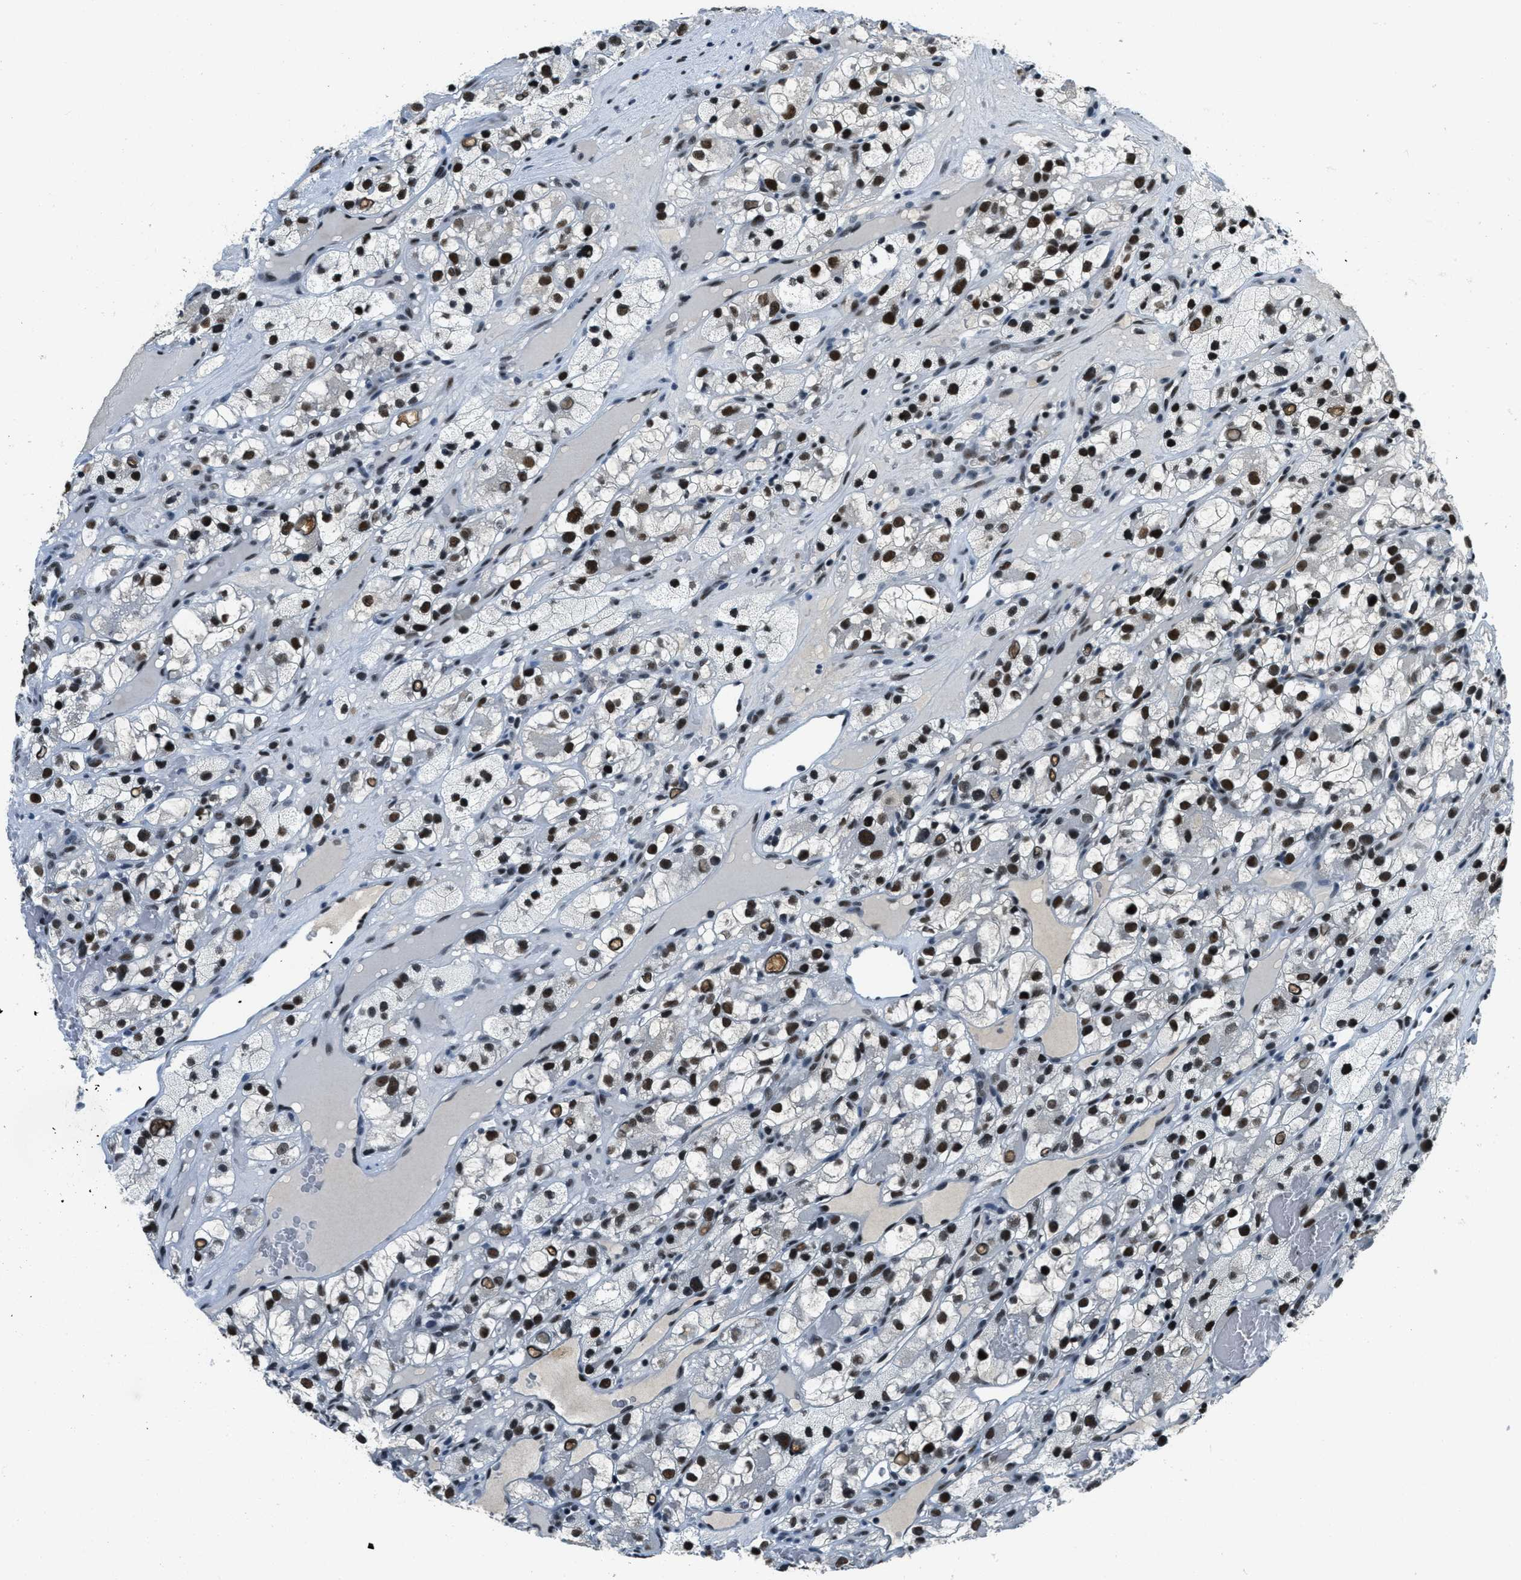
{"staining": {"intensity": "strong", "quantity": "25%-75%", "location": "nuclear"}, "tissue": "renal cancer", "cell_type": "Tumor cells", "image_type": "cancer", "snomed": [{"axis": "morphology", "description": "Adenocarcinoma, NOS"}, {"axis": "topography", "description": "Kidney"}], "caption": "Immunohistochemical staining of adenocarcinoma (renal) displays high levels of strong nuclear protein positivity in about 25%-75% of tumor cells.", "gene": "SSB", "patient": {"sex": "female", "age": 57}}